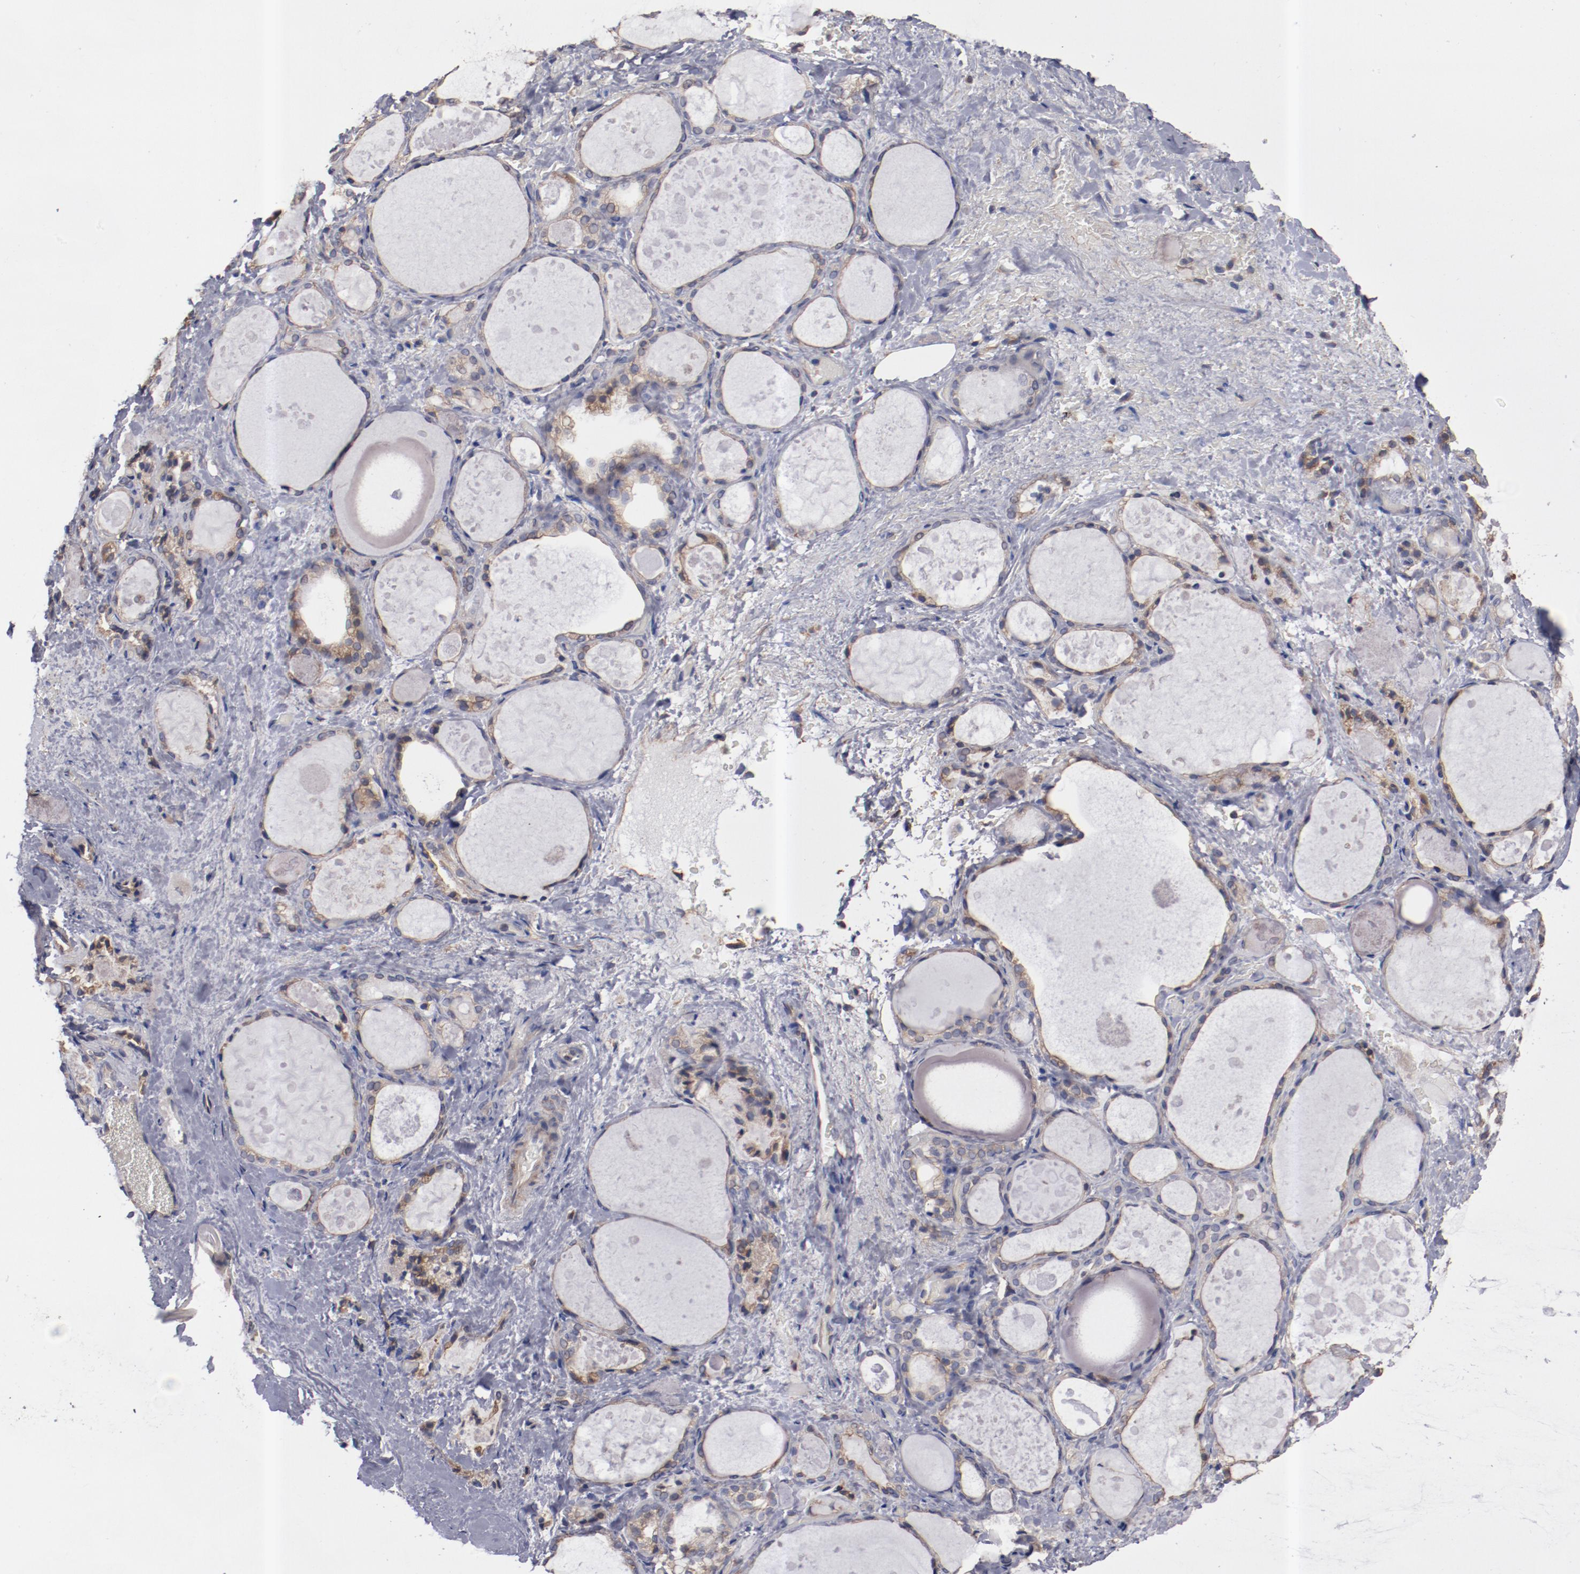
{"staining": {"intensity": "moderate", "quantity": "25%-75%", "location": "cytoplasmic/membranous"}, "tissue": "thyroid gland", "cell_type": "Glandular cells", "image_type": "normal", "snomed": [{"axis": "morphology", "description": "Normal tissue, NOS"}, {"axis": "topography", "description": "Thyroid gland"}], "caption": "Glandular cells show moderate cytoplasmic/membranous positivity in approximately 25%-75% of cells in benign thyroid gland.", "gene": "DNAAF2", "patient": {"sex": "female", "age": 75}}